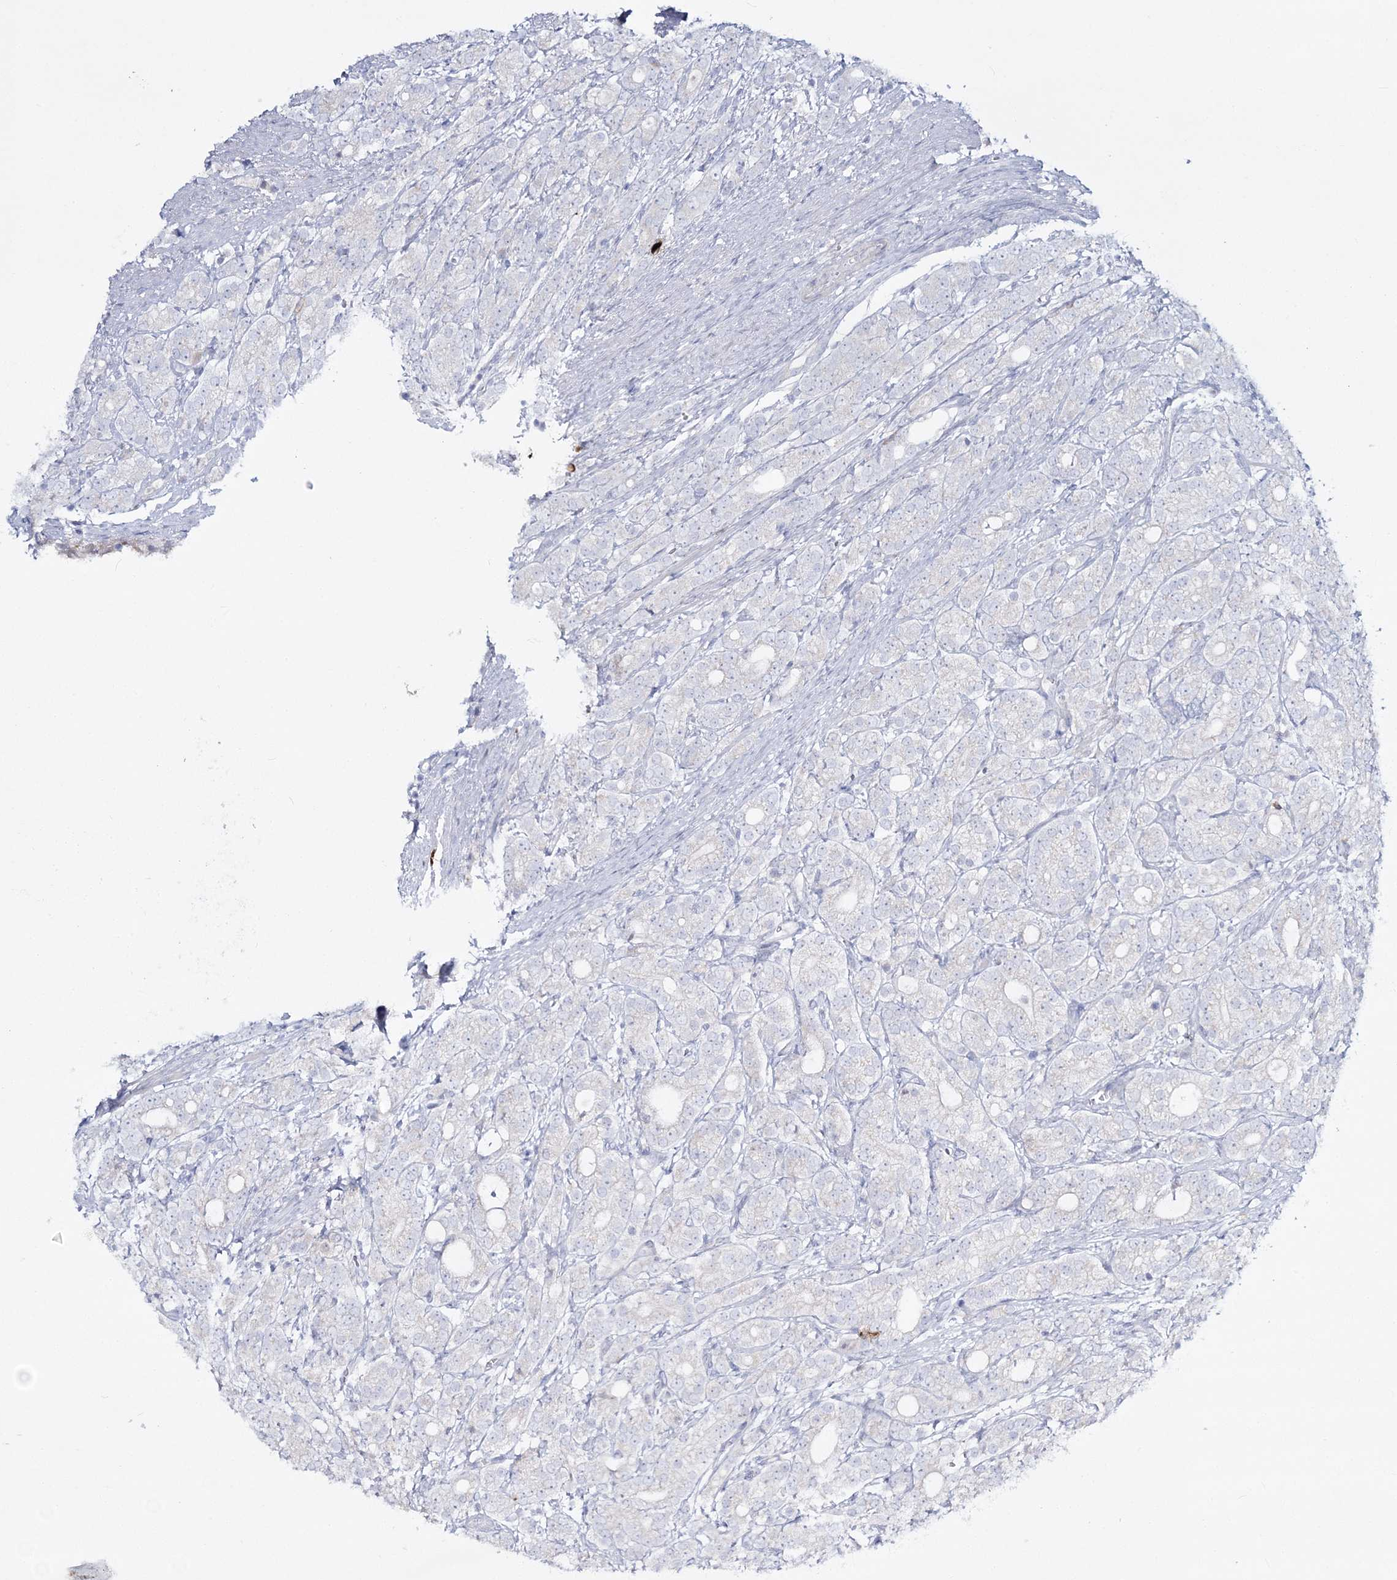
{"staining": {"intensity": "negative", "quantity": "none", "location": "none"}, "tissue": "prostate cancer", "cell_type": "Tumor cells", "image_type": "cancer", "snomed": [{"axis": "morphology", "description": "Adenocarcinoma, High grade"}, {"axis": "topography", "description": "Prostate"}], "caption": "Photomicrograph shows no protein positivity in tumor cells of adenocarcinoma (high-grade) (prostate) tissue. (Brightfield microscopy of DAB immunohistochemistry (IHC) at high magnification).", "gene": "WDSUB1", "patient": {"sex": "male", "age": 57}}